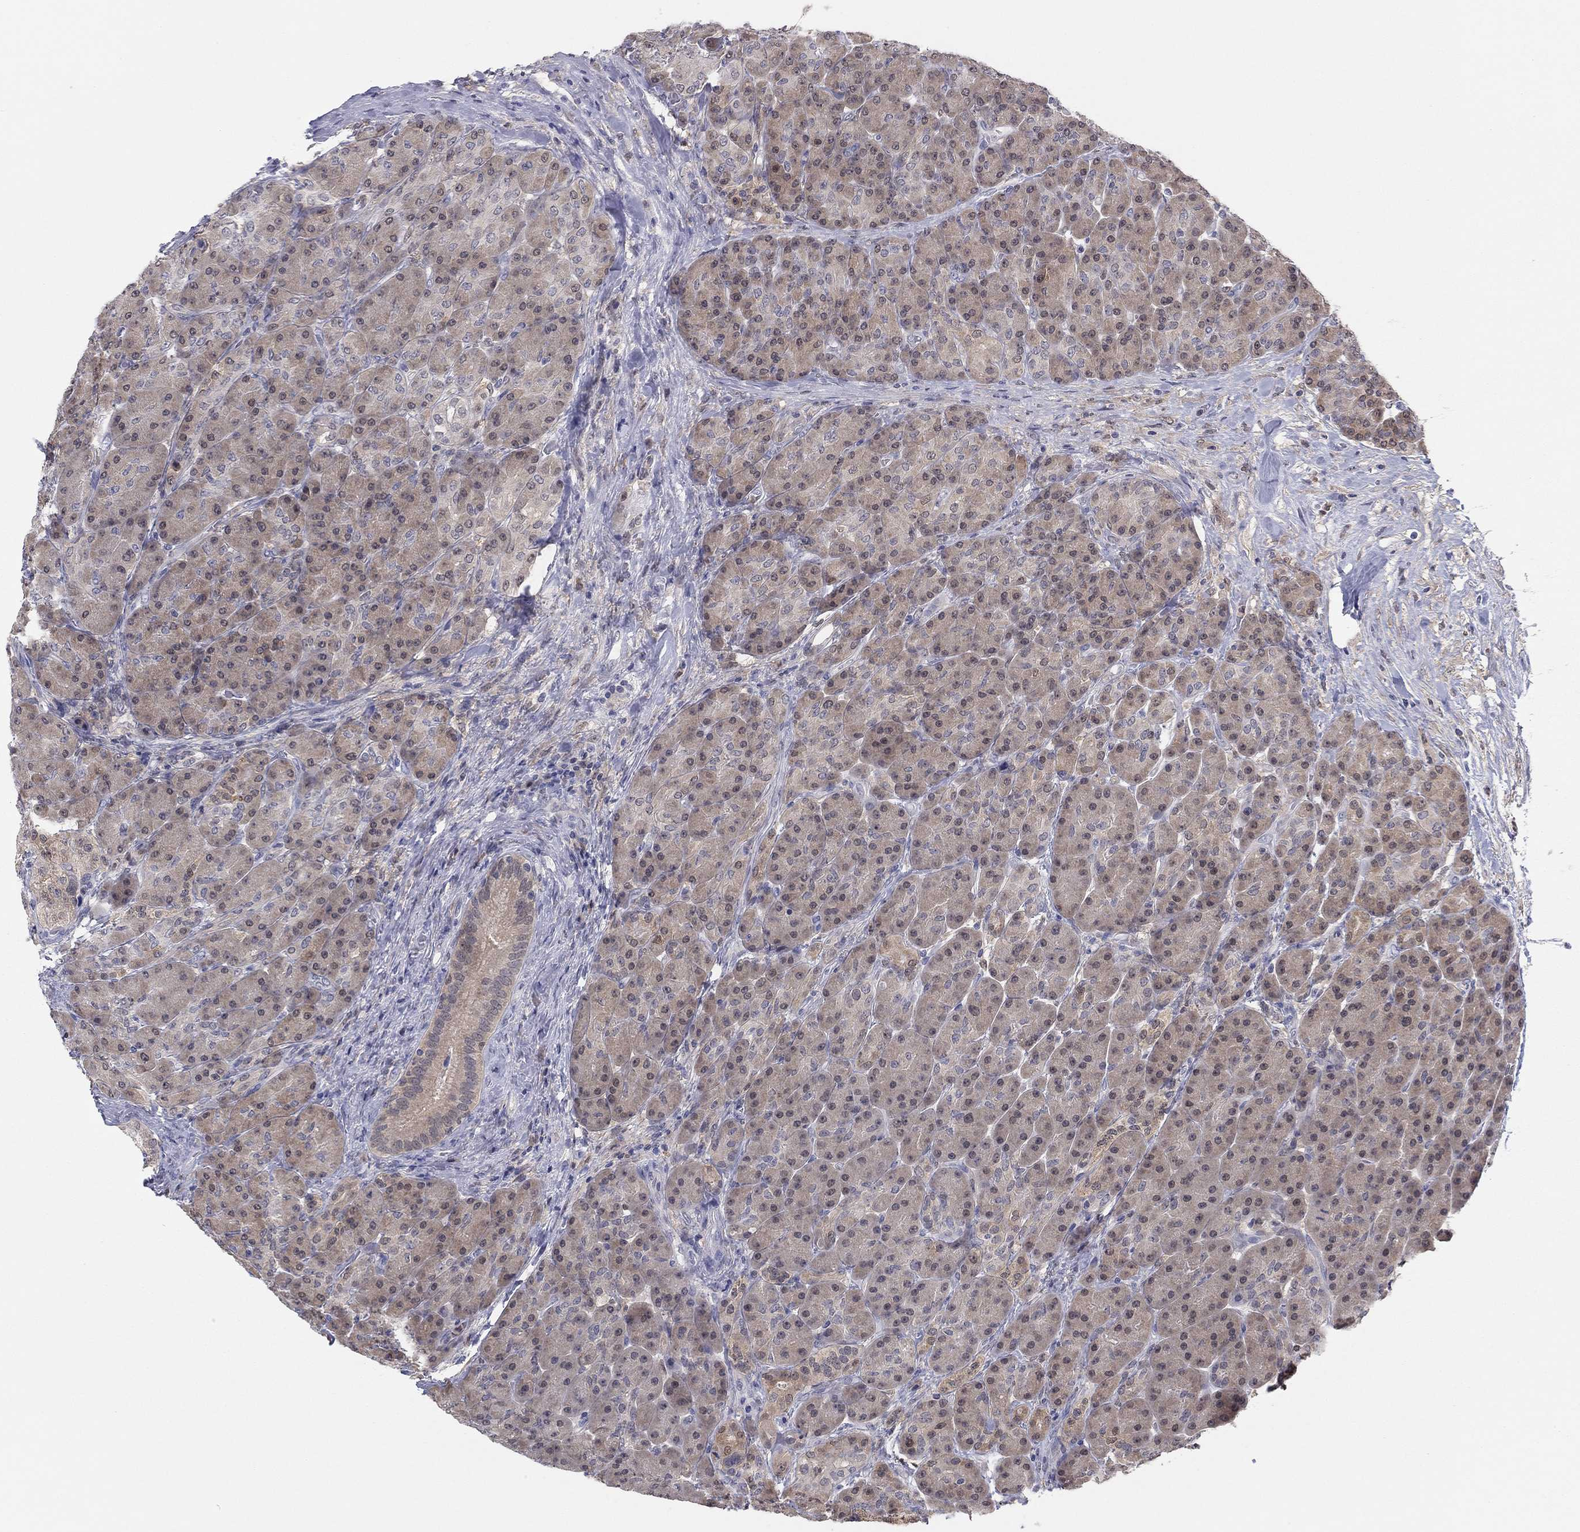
{"staining": {"intensity": "weak", "quantity": "<25%", "location": "cytoplasmic/membranous"}, "tissue": "pancreas", "cell_type": "Exocrine glandular cells", "image_type": "normal", "snomed": [{"axis": "morphology", "description": "Normal tissue, NOS"}, {"axis": "topography", "description": "Pancreas"}], "caption": "The micrograph reveals no significant positivity in exocrine glandular cells of pancreas.", "gene": "PDXK", "patient": {"sex": "male", "age": 70}}